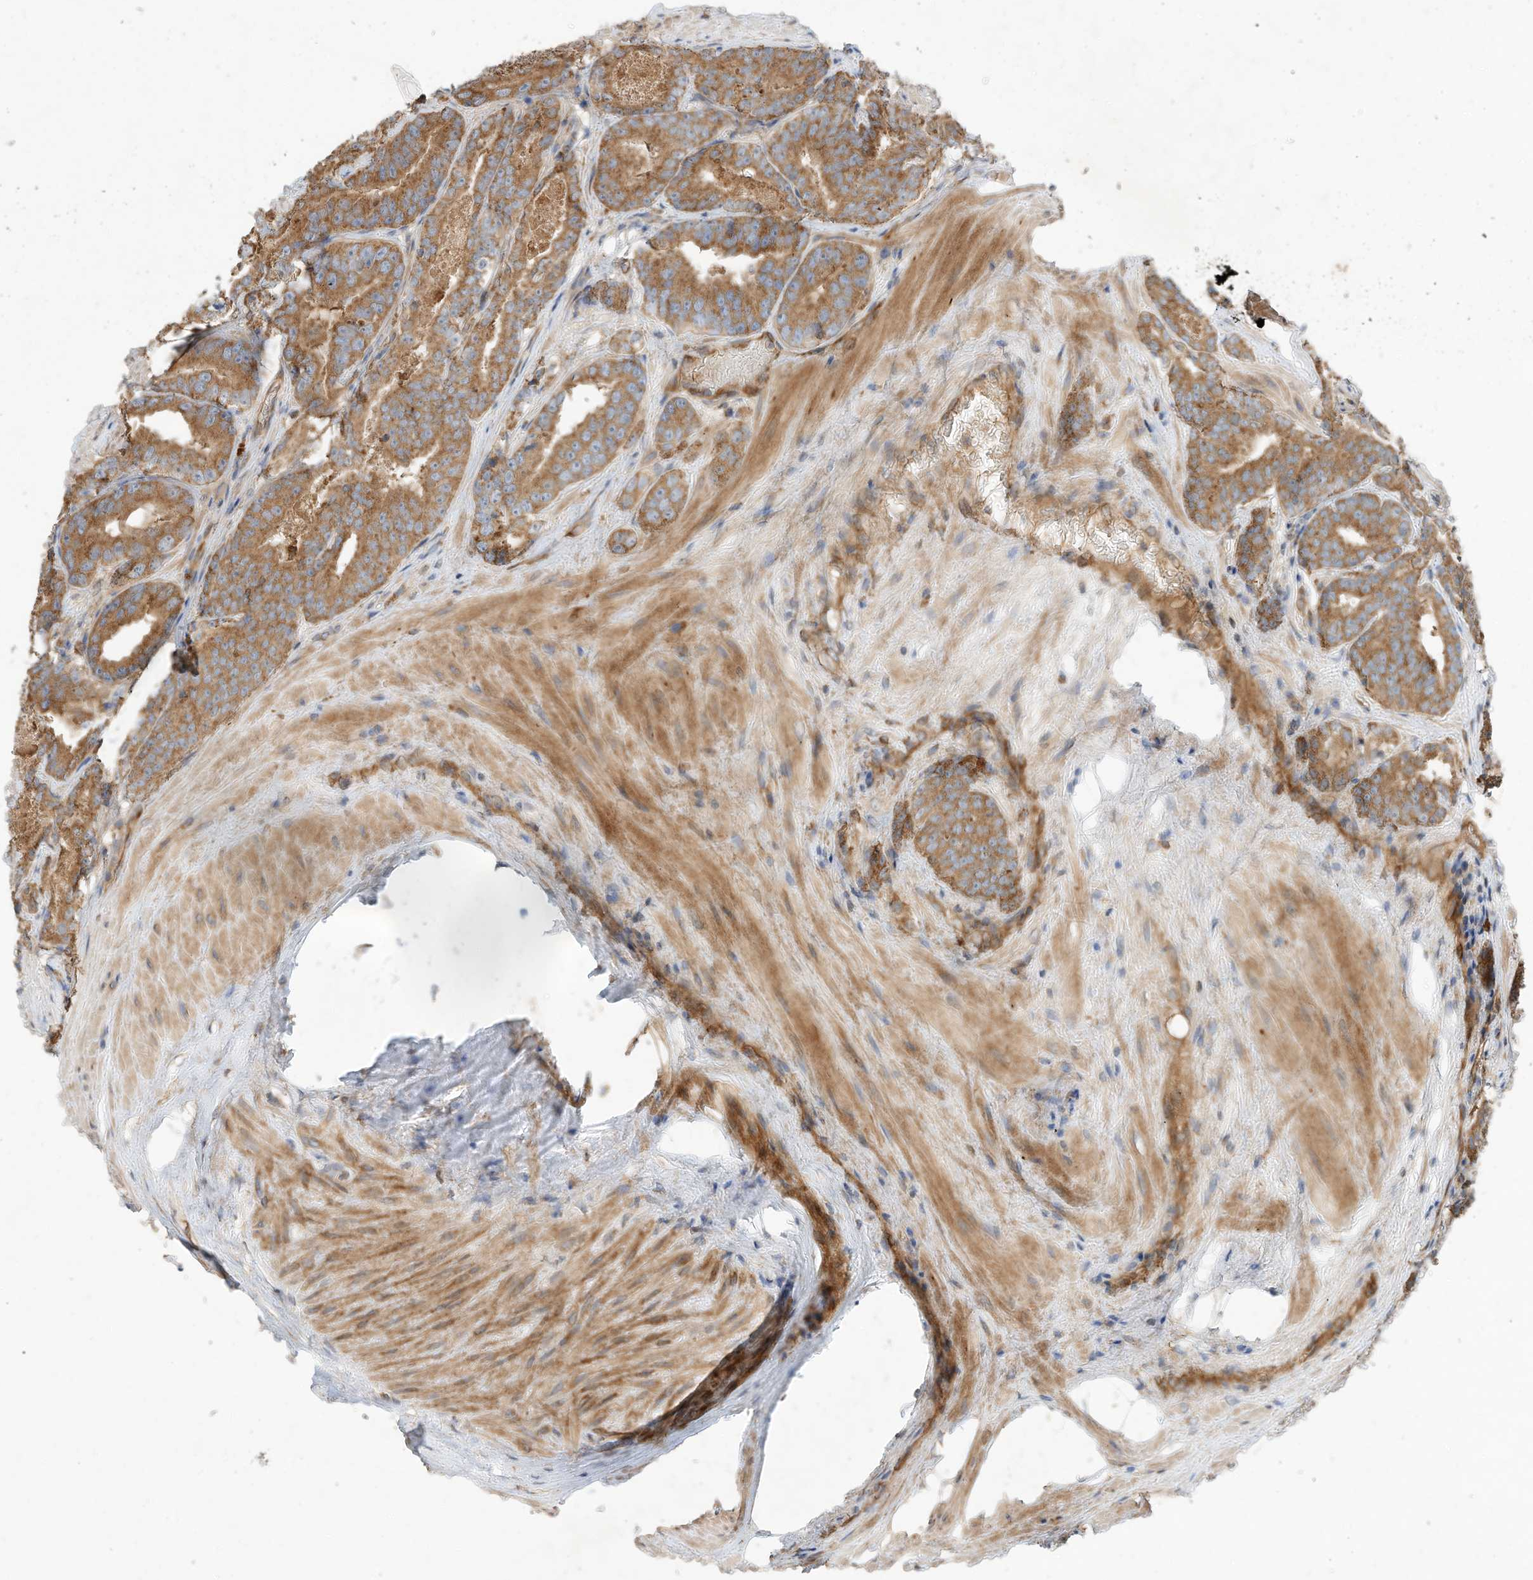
{"staining": {"intensity": "moderate", "quantity": ">75%", "location": "cytoplasmic/membranous"}, "tissue": "prostate cancer", "cell_type": "Tumor cells", "image_type": "cancer", "snomed": [{"axis": "morphology", "description": "Adenocarcinoma, High grade"}, {"axis": "topography", "description": "Prostate"}], "caption": "Moderate cytoplasmic/membranous staining is present in approximately >75% of tumor cells in prostate cancer (high-grade adenocarcinoma).", "gene": "CPAMD8", "patient": {"sex": "male", "age": 57}}